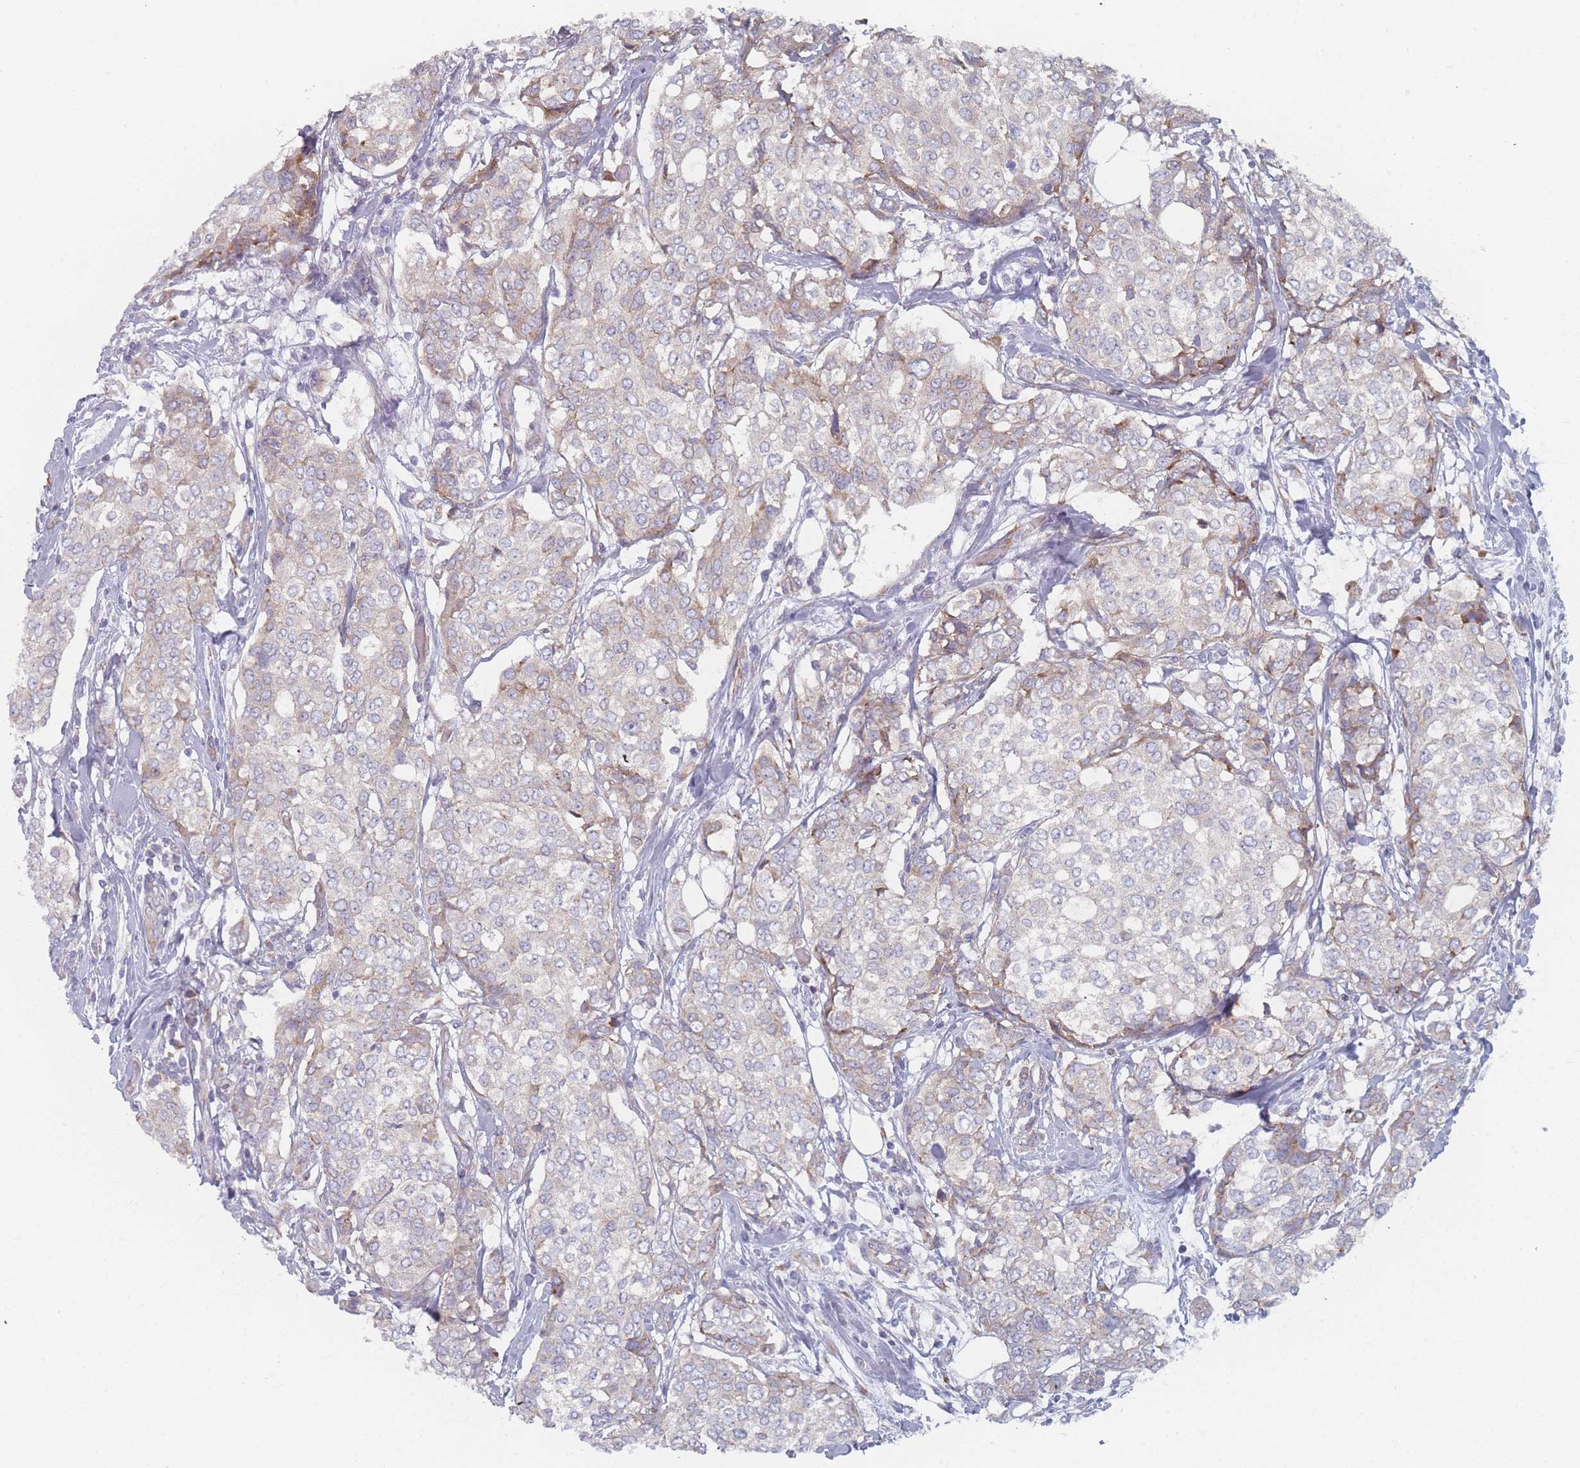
{"staining": {"intensity": "weak", "quantity": "<25%", "location": "cytoplasmic/membranous"}, "tissue": "breast cancer", "cell_type": "Tumor cells", "image_type": "cancer", "snomed": [{"axis": "morphology", "description": "Lobular carcinoma"}, {"axis": "topography", "description": "Breast"}], "caption": "The image demonstrates no staining of tumor cells in breast cancer (lobular carcinoma). (DAB immunohistochemistry (IHC) with hematoxylin counter stain).", "gene": "CACNG5", "patient": {"sex": "female", "age": 51}}